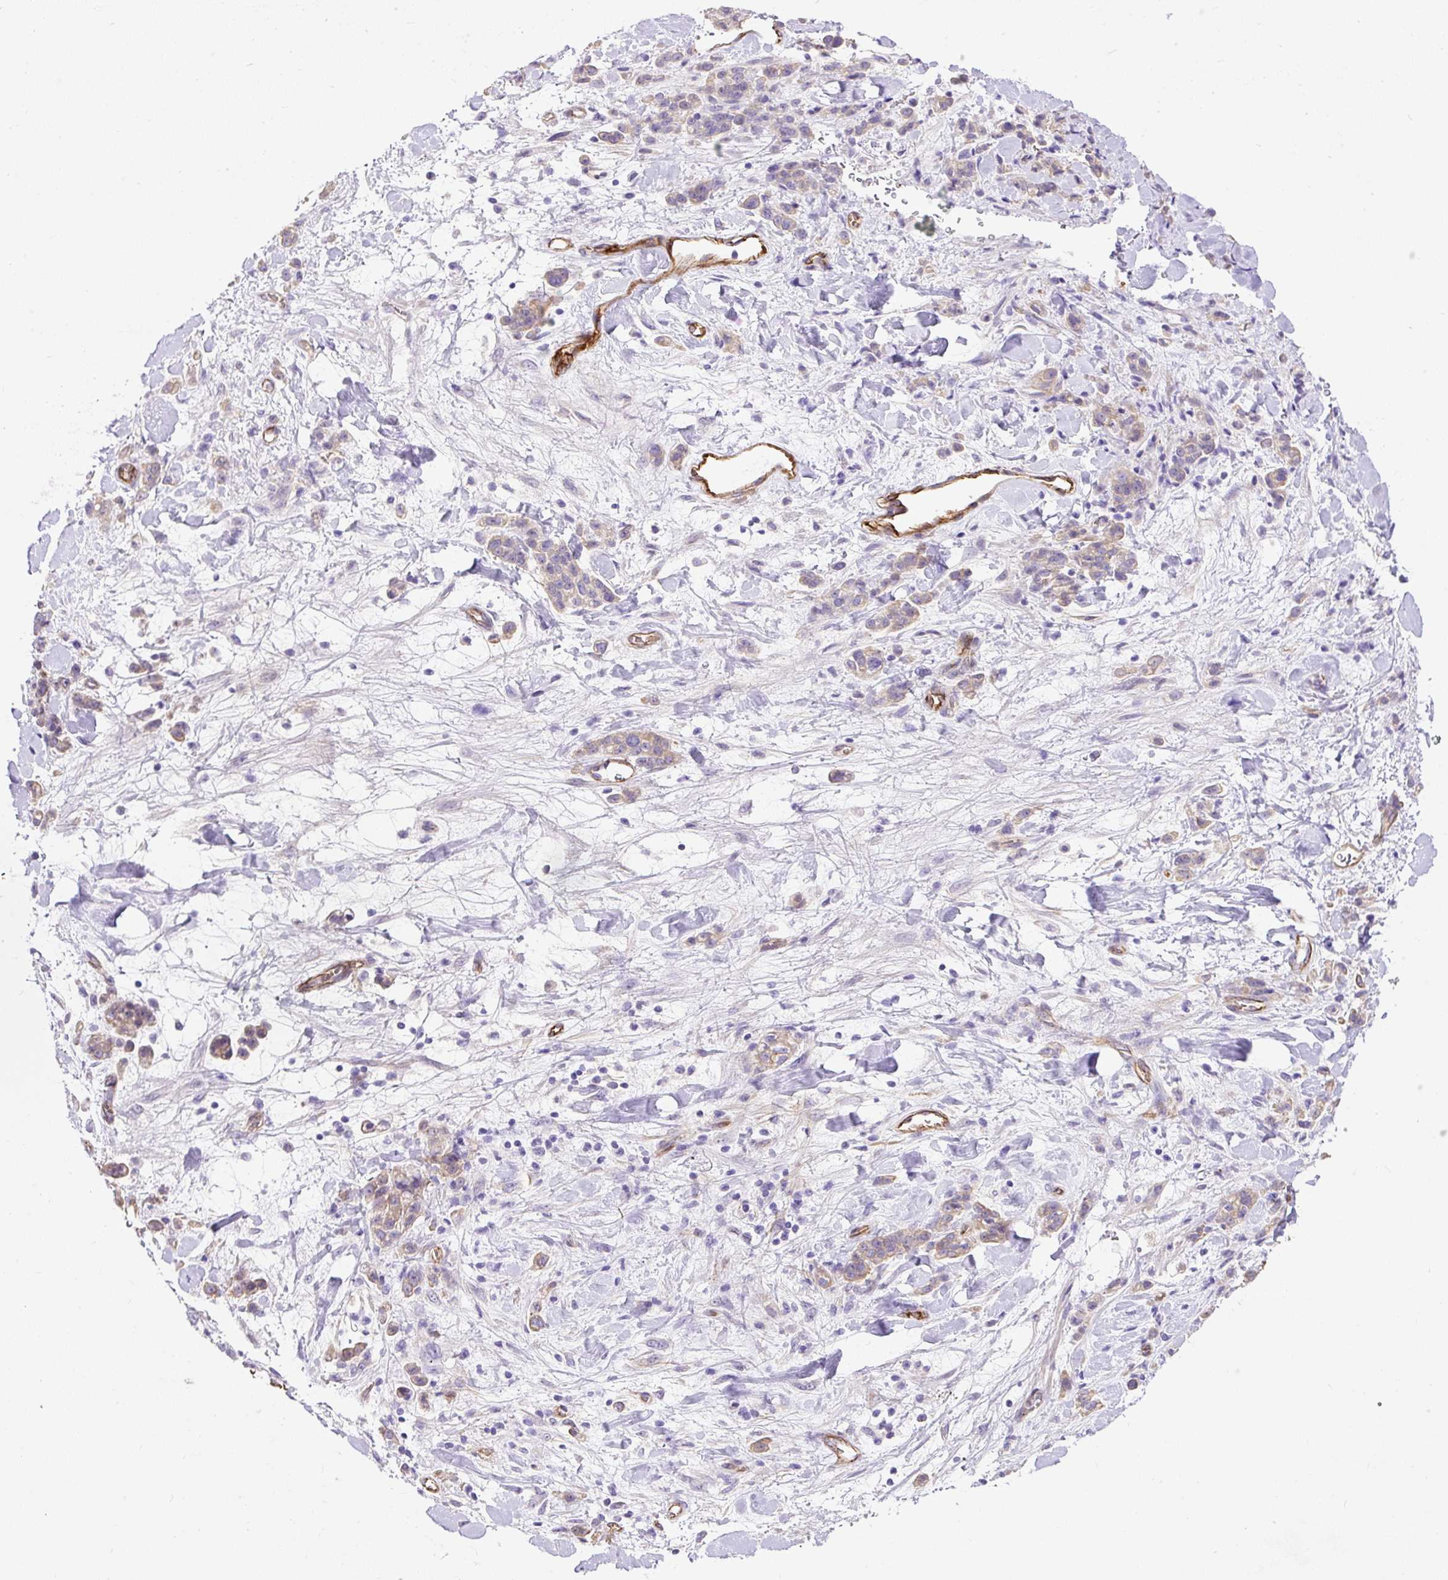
{"staining": {"intensity": "weak", "quantity": "<25%", "location": "cytoplasmic/membranous"}, "tissue": "stomach cancer", "cell_type": "Tumor cells", "image_type": "cancer", "snomed": [{"axis": "morphology", "description": "Normal tissue, NOS"}, {"axis": "morphology", "description": "Adenocarcinoma, NOS"}, {"axis": "topography", "description": "Stomach"}], "caption": "Protein analysis of stomach cancer displays no significant positivity in tumor cells.", "gene": "MAGEB16", "patient": {"sex": "male", "age": 82}}